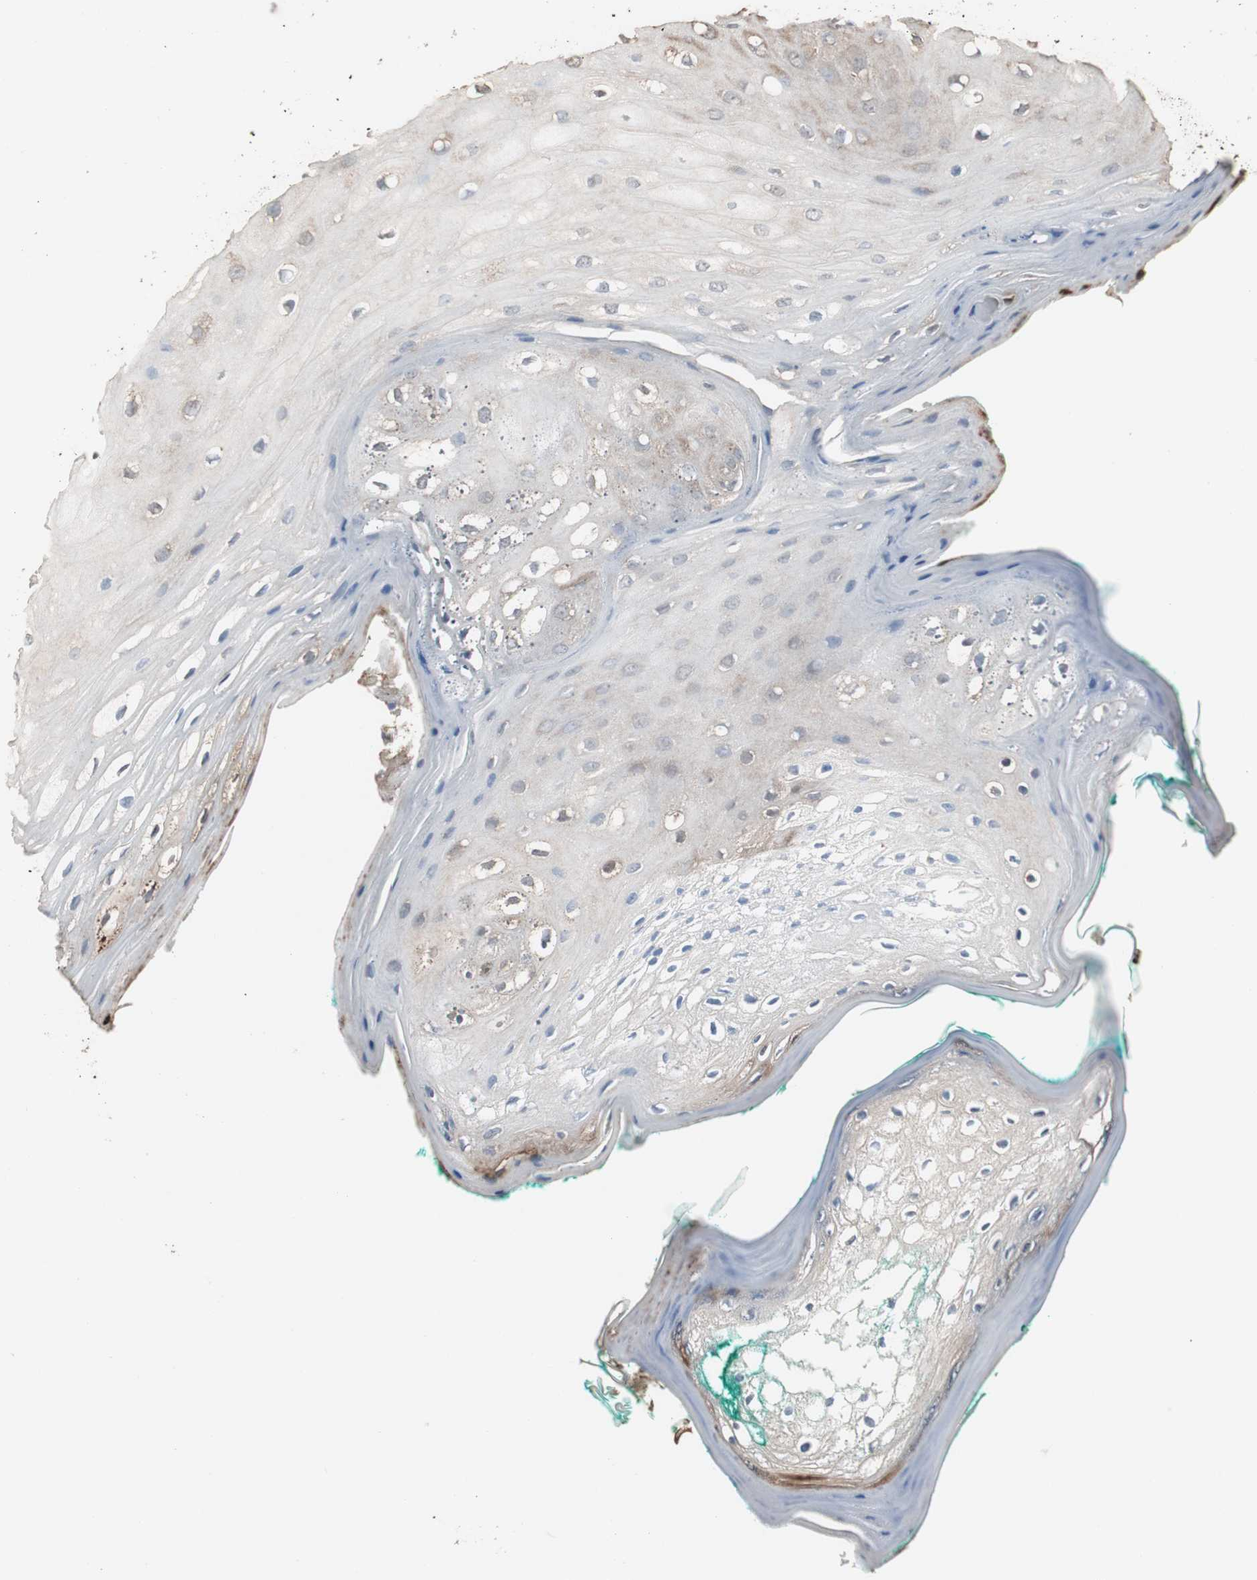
{"staining": {"intensity": "moderate", "quantity": "25%-75%", "location": "cytoplasmic/membranous"}, "tissue": "oral mucosa", "cell_type": "Squamous epithelial cells", "image_type": "normal", "snomed": [{"axis": "morphology", "description": "Normal tissue, NOS"}, {"axis": "morphology", "description": "Squamous cell carcinoma, NOS"}, {"axis": "topography", "description": "Skeletal muscle"}, {"axis": "topography", "description": "Oral tissue"}, {"axis": "topography", "description": "Head-Neck"}], "caption": "Moderate cytoplasmic/membranous positivity is appreciated in about 25%-75% of squamous epithelial cells in unremarkable oral mucosa.", "gene": "CALU", "patient": {"sex": "female", "age": 84}}